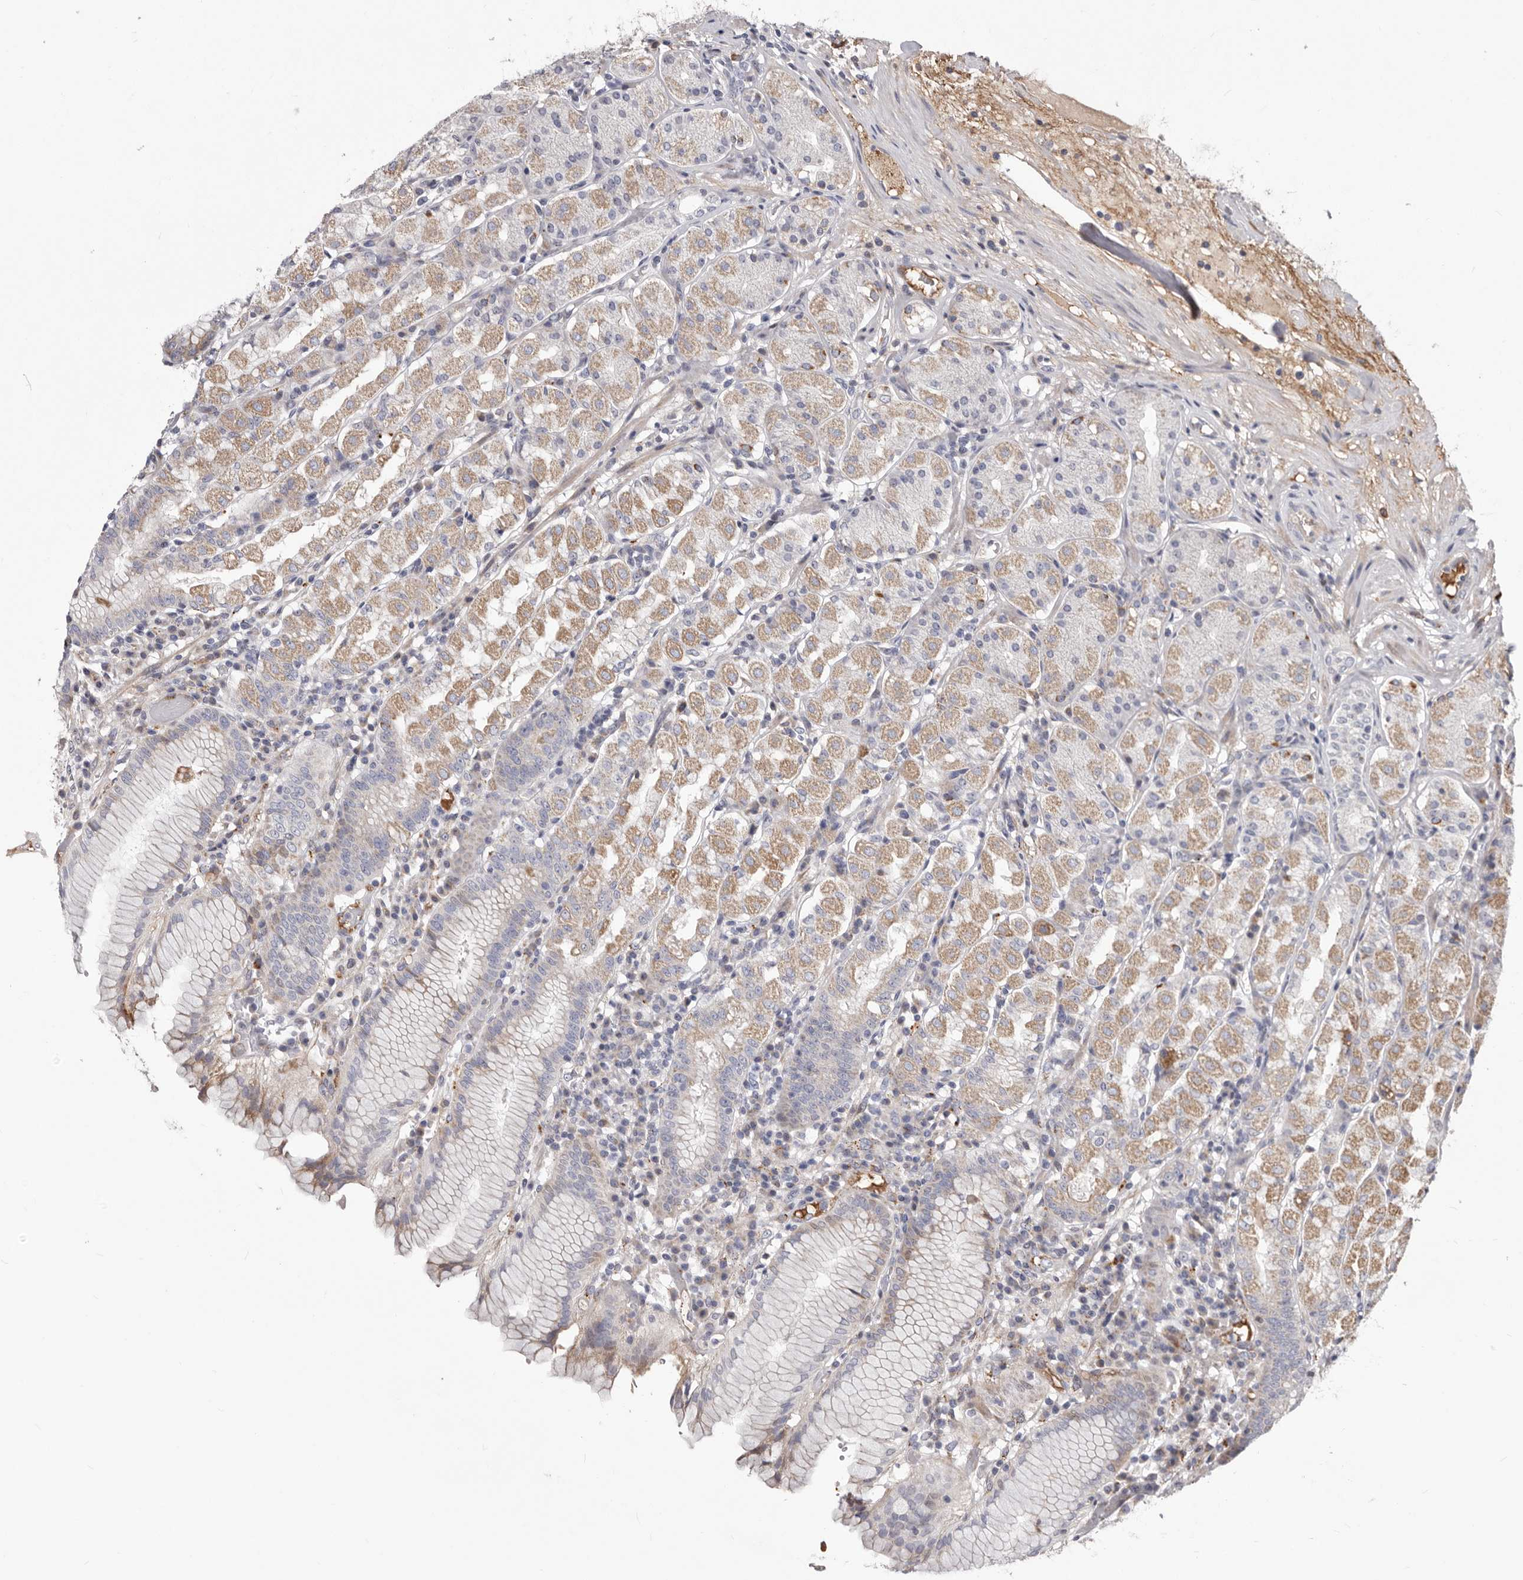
{"staining": {"intensity": "moderate", "quantity": "<25%", "location": "cytoplasmic/membranous"}, "tissue": "stomach", "cell_type": "Glandular cells", "image_type": "normal", "snomed": [{"axis": "morphology", "description": "Normal tissue, NOS"}, {"axis": "topography", "description": "Stomach"}, {"axis": "topography", "description": "Stomach, lower"}], "caption": "Immunohistochemical staining of normal human stomach reveals <25% levels of moderate cytoplasmic/membranous protein positivity in approximately <25% of glandular cells.", "gene": "NUBPL", "patient": {"sex": "female", "age": 56}}